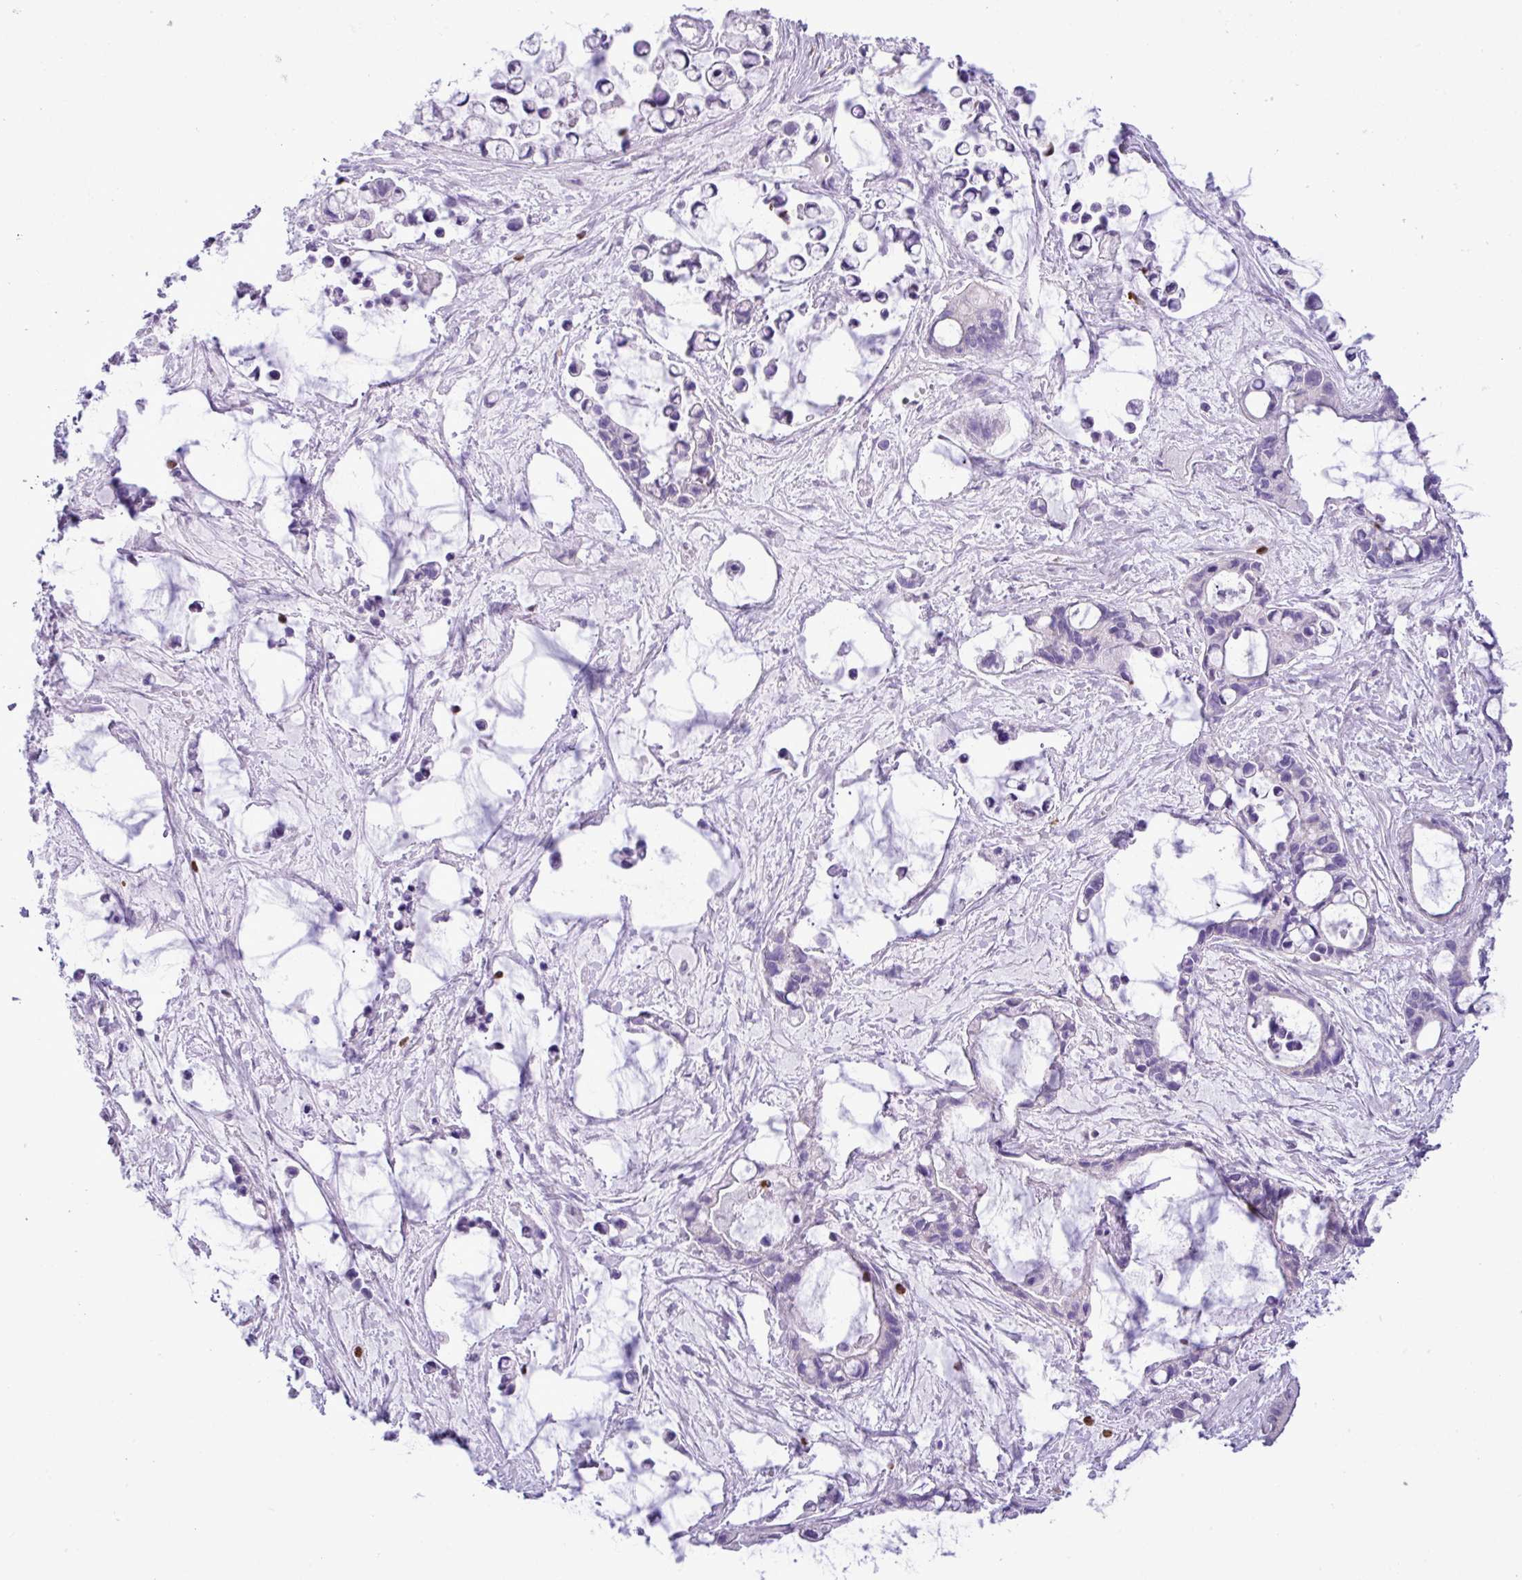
{"staining": {"intensity": "negative", "quantity": "none", "location": "none"}, "tissue": "ovarian cancer", "cell_type": "Tumor cells", "image_type": "cancer", "snomed": [{"axis": "morphology", "description": "Cystadenocarcinoma, mucinous, NOS"}, {"axis": "topography", "description": "Ovary"}], "caption": "Ovarian mucinous cystadenocarcinoma stained for a protein using IHC demonstrates no positivity tumor cells.", "gene": "ZSCAN5A", "patient": {"sex": "female", "age": 63}}